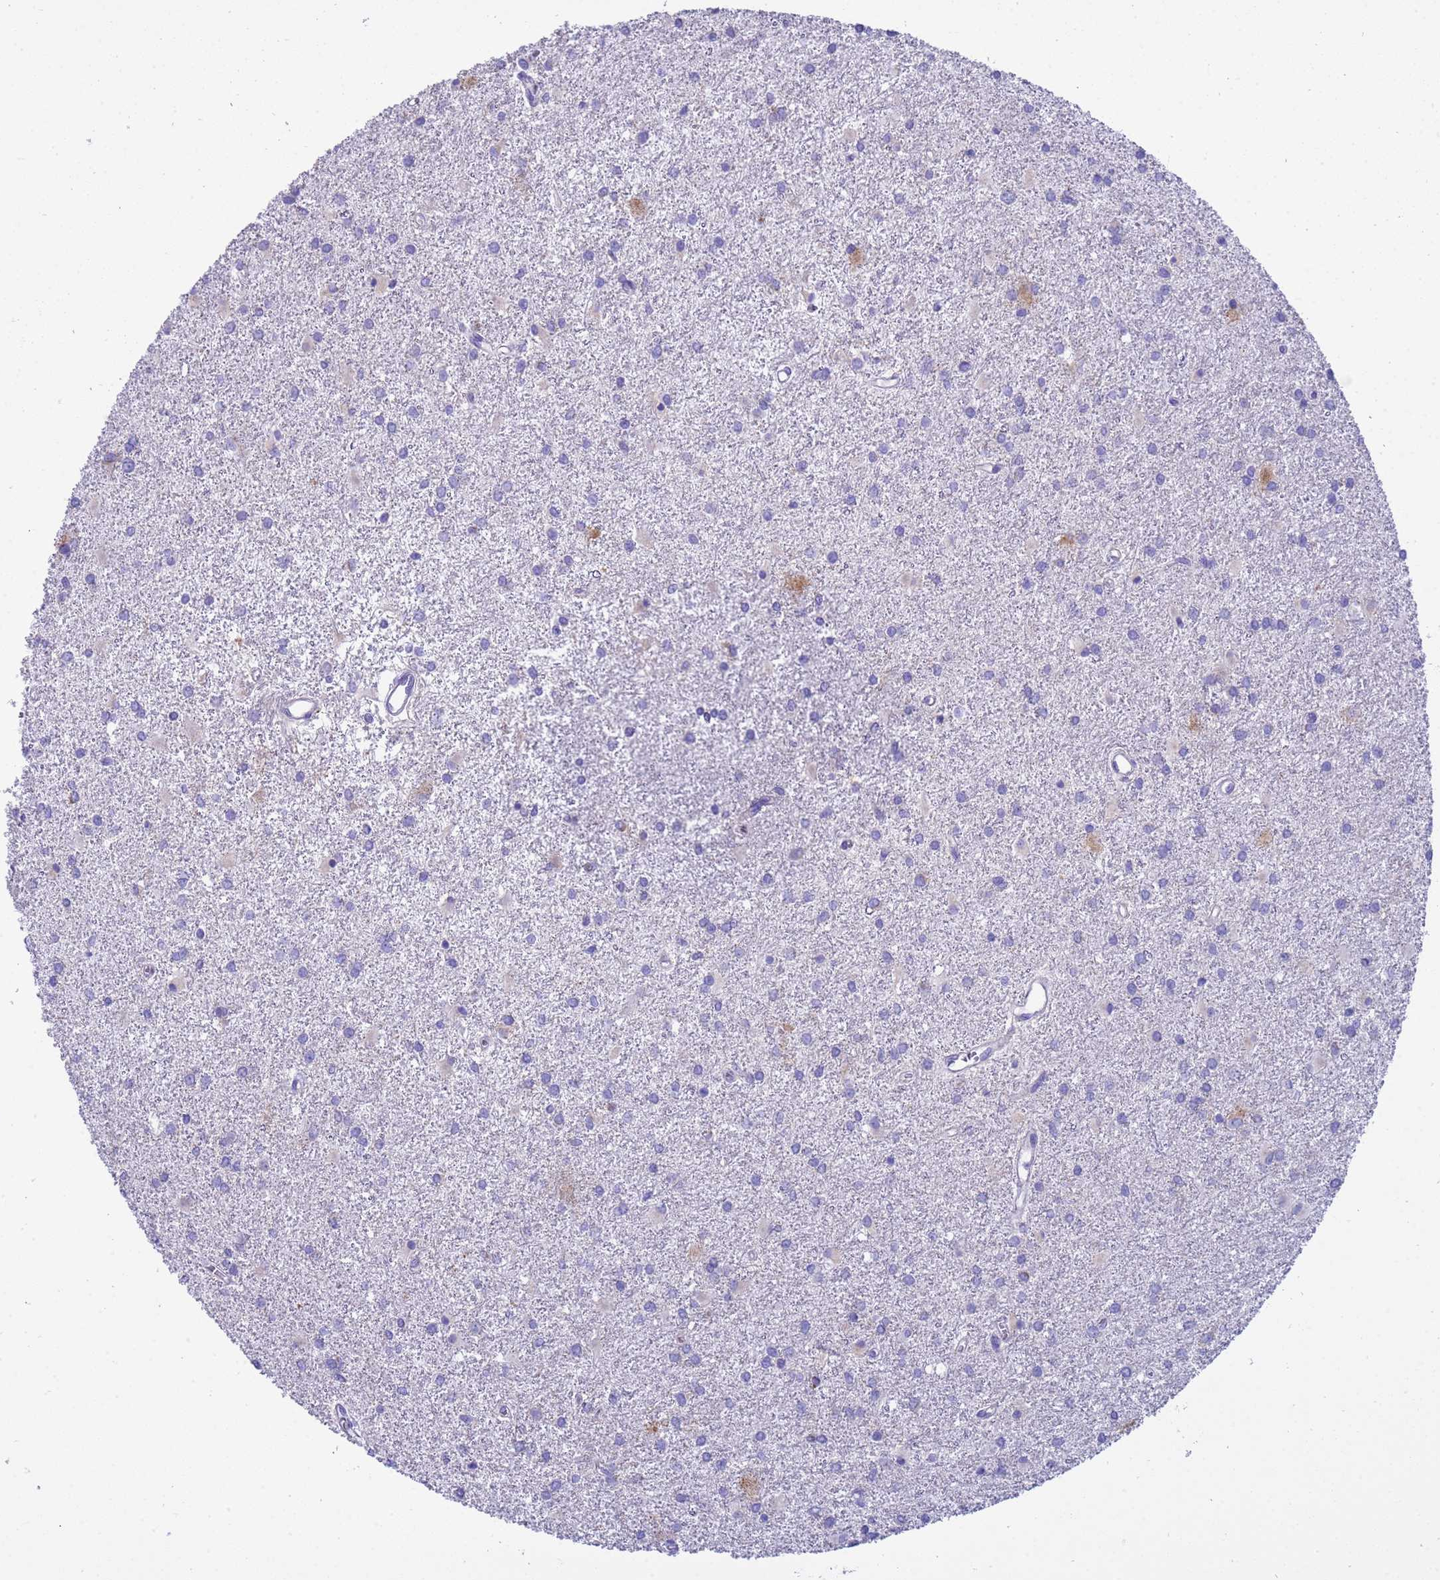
{"staining": {"intensity": "negative", "quantity": "none", "location": "none"}, "tissue": "glioma", "cell_type": "Tumor cells", "image_type": "cancer", "snomed": [{"axis": "morphology", "description": "Glioma, malignant, High grade"}, {"axis": "topography", "description": "Brain"}], "caption": "Human glioma stained for a protein using immunohistochemistry shows no staining in tumor cells.", "gene": "RNF165", "patient": {"sex": "female", "age": 50}}